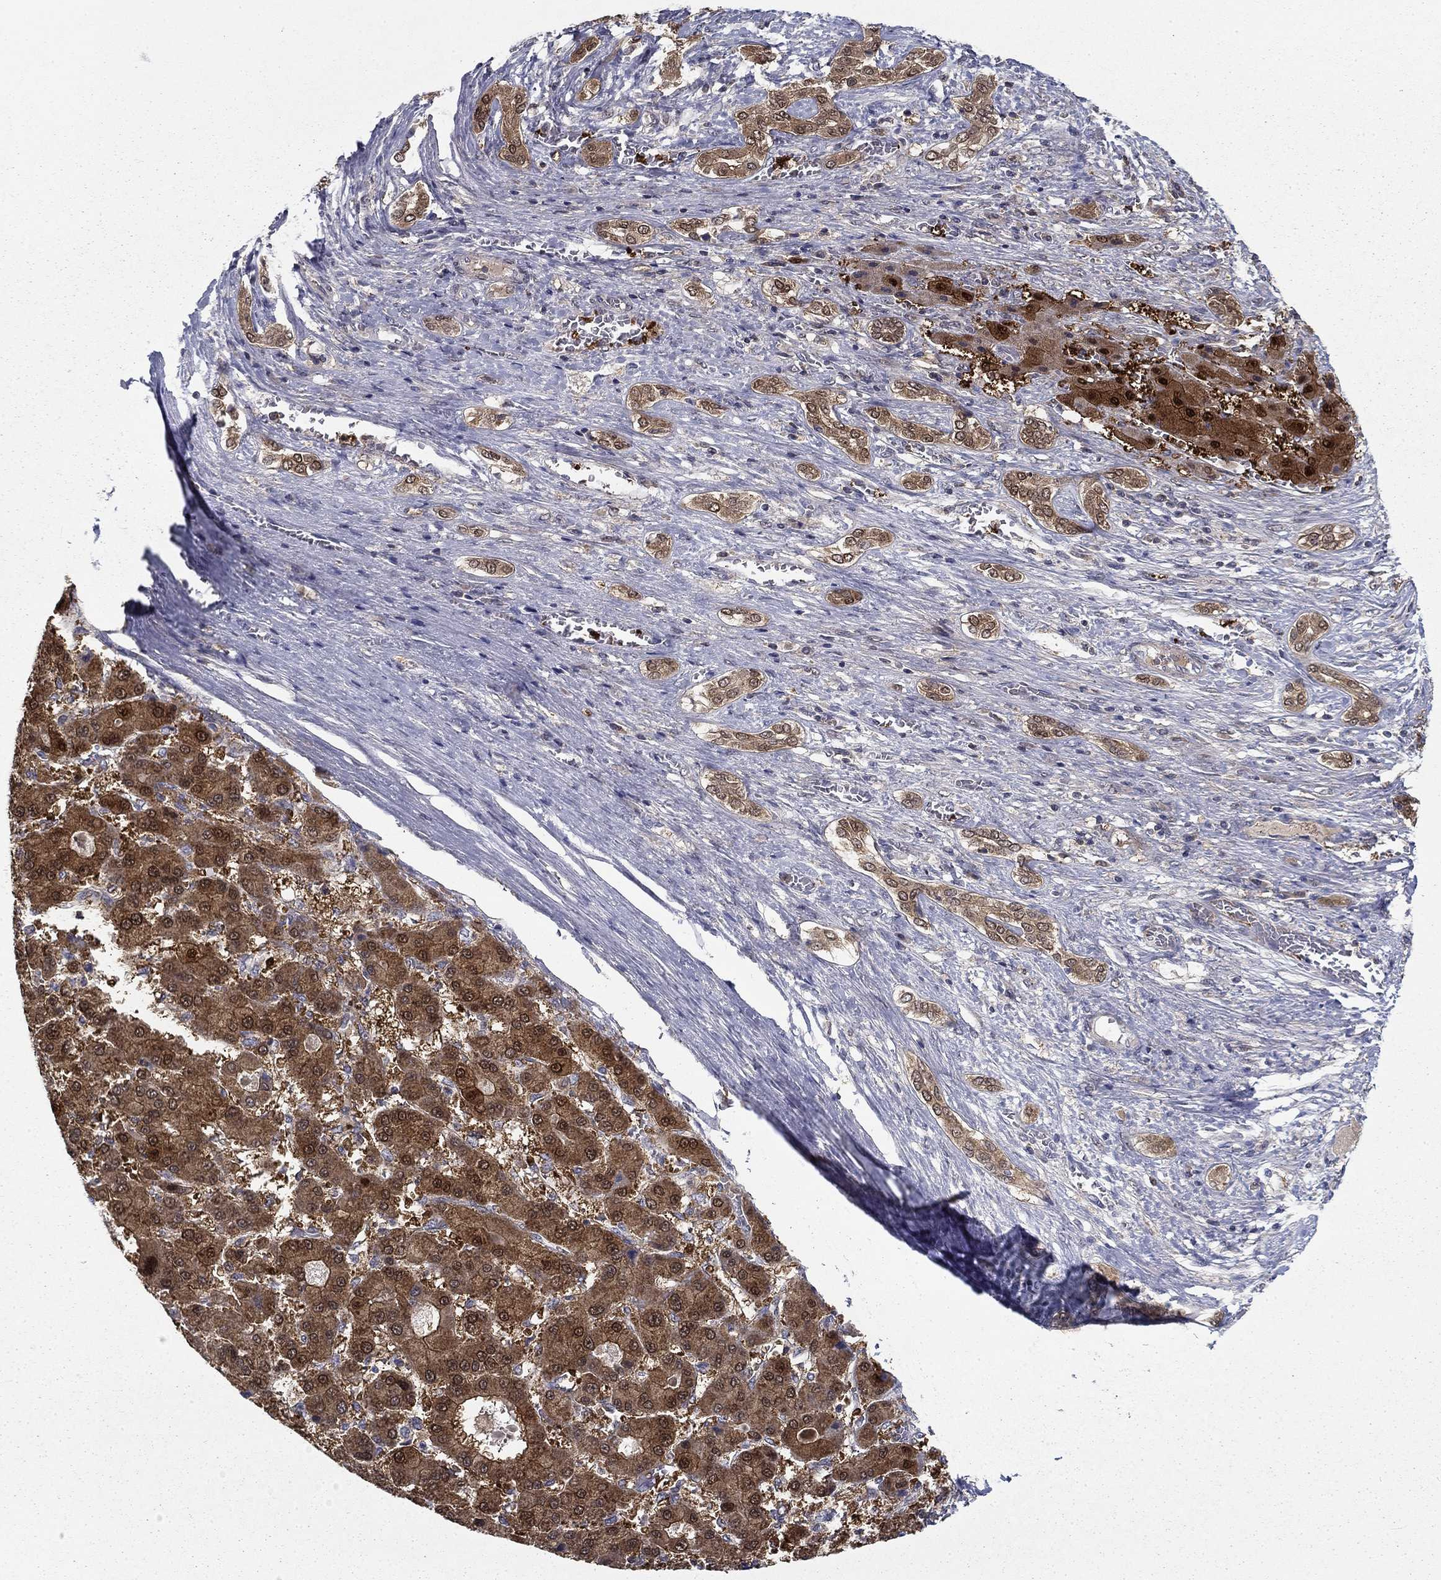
{"staining": {"intensity": "strong", "quantity": "25%-75%", "location": "cytoplasmic/membranous"}, "tissue": "liver cancer", "cell_type": "Tumor cells", "image_type": "cancer", "snomed": [{"axis": "morphology", "description": "Carcinoma, Hepatocellular, NOS"}, {"axis": "topography", "description": "Liver"}], "caption": "Human hepatocellular carcinoma (liver) stained with a brown dye exhibits strong cytoplasmic/membranous positive staining in about 25%-75% of tumor cells.", "gene": "NIT2", "patient": {"sex": "male", "age": 70}}